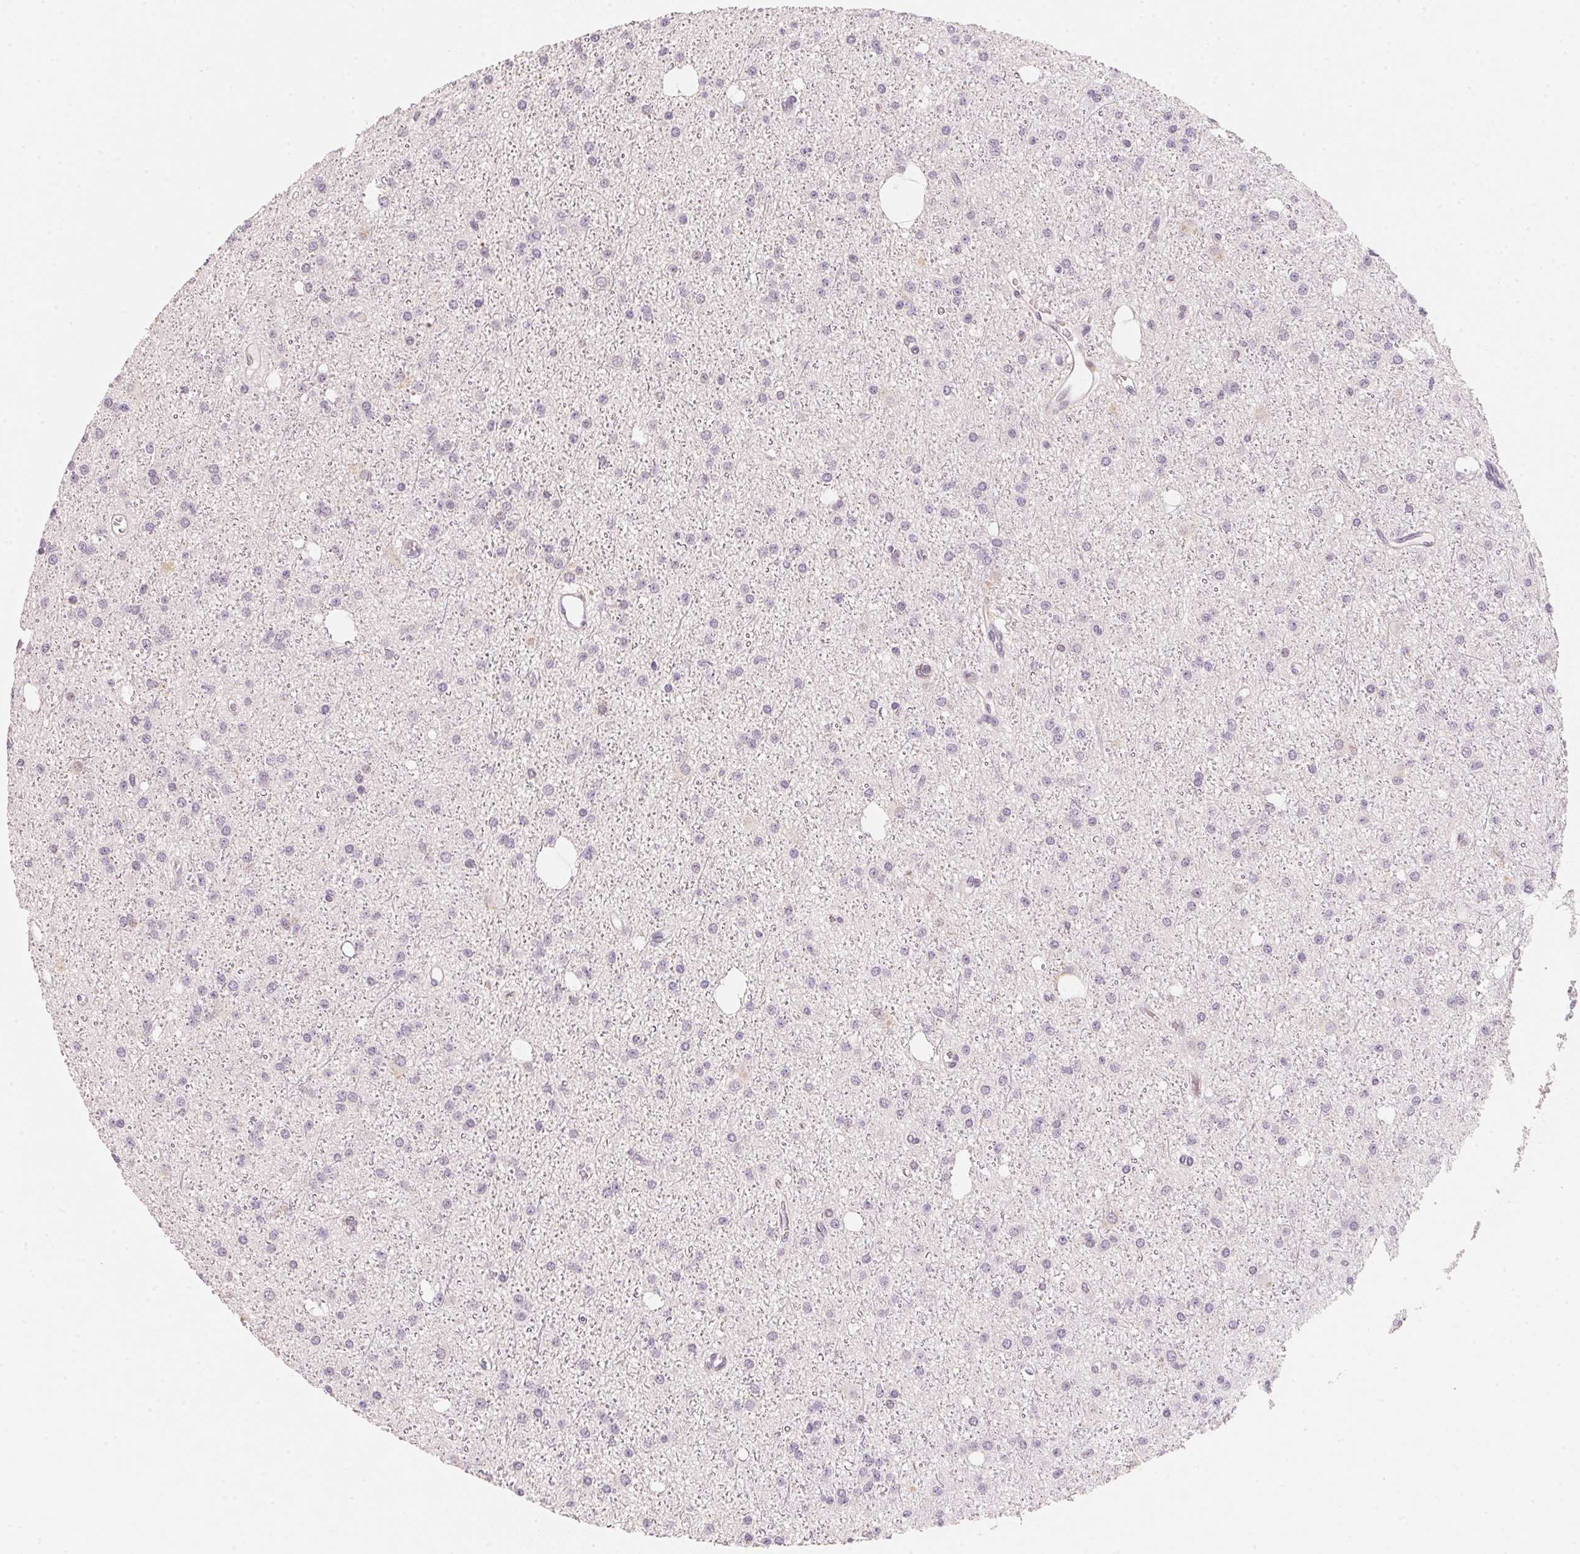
{"staining": {"intensity": "negative", "quantity": "none", "location": "none"}, "tissue": "glioma", "cell_type": "Tumor cells", "image_type": "cancer", "snomed": [{"axis": "morphology", "description": "Glioma, malignant, Low grade"}, {"axis": "topography", "description": "Brain"}], "caption": "This is a photomicrograph of immunohistochemistry (IHC) staining of malignant low-grade glioma, which shows no expression in tumor cells.", "gene": "ANKRD31", "patient": {"sex": "male", "age": 27}}